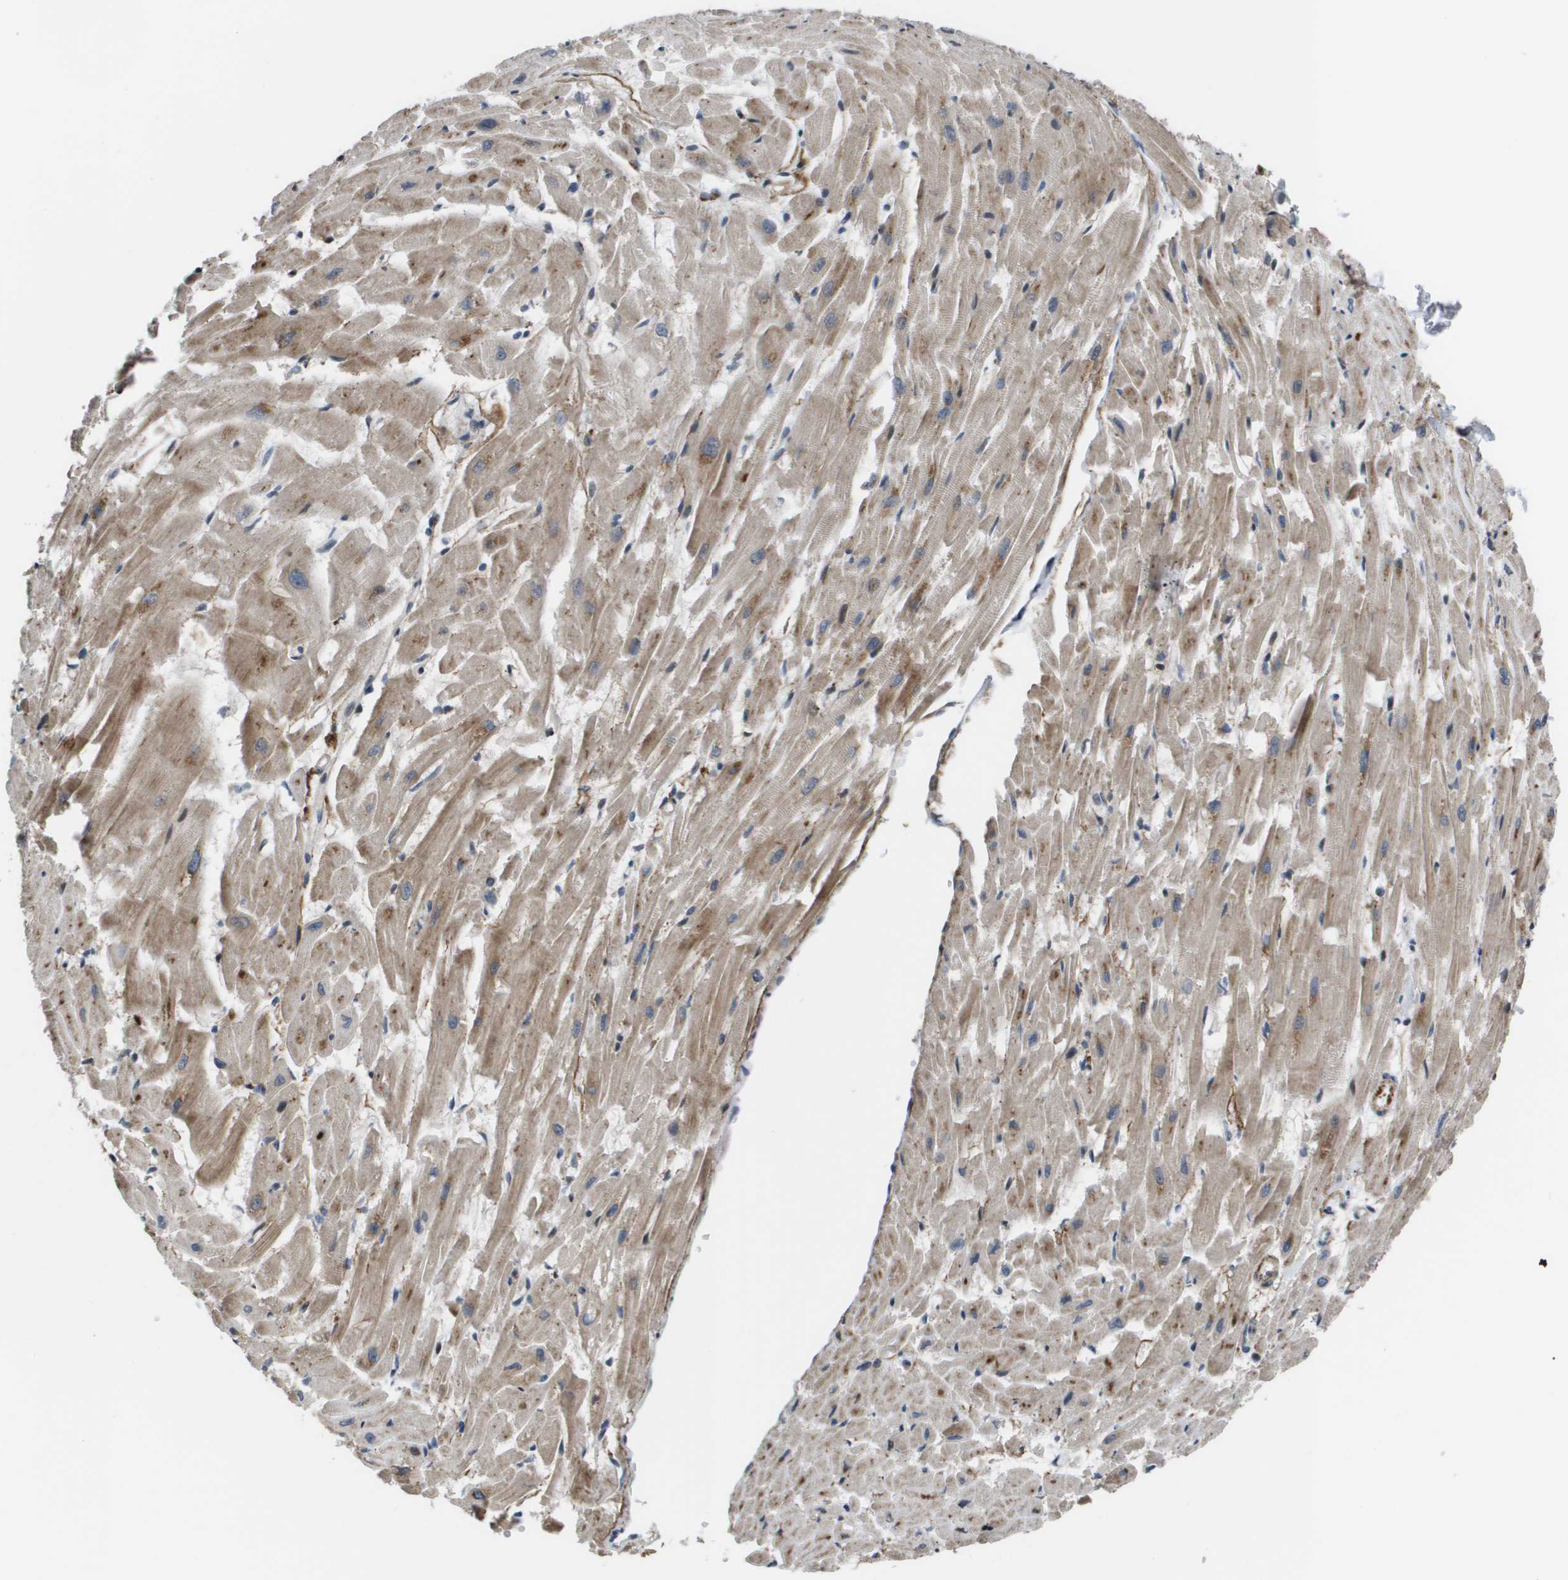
{"staining": {"intensity": "moderate", "quantity": ">75%", "location": "cytoplasmic/membranous,nuclear"}, "tissue": "heart muscle", "cell_type": "Cardiomyocytes", "image_type": "normal", "snomed": [{"axis": "morphology", "description": "Normal tissue, NOS"}, {"axis": "topography", "description": "Heart"}], "caption": "Immunohistochemistry micrograph of benign heart muscle stained for a protein (brown), which reveals medium levels of moderate cytoplasmic/membranous,nuclear staining in approximately >75% of cardiomyocytes.", "gene": "AXIN2", "patient": {"sex": "female", "age": 19}}